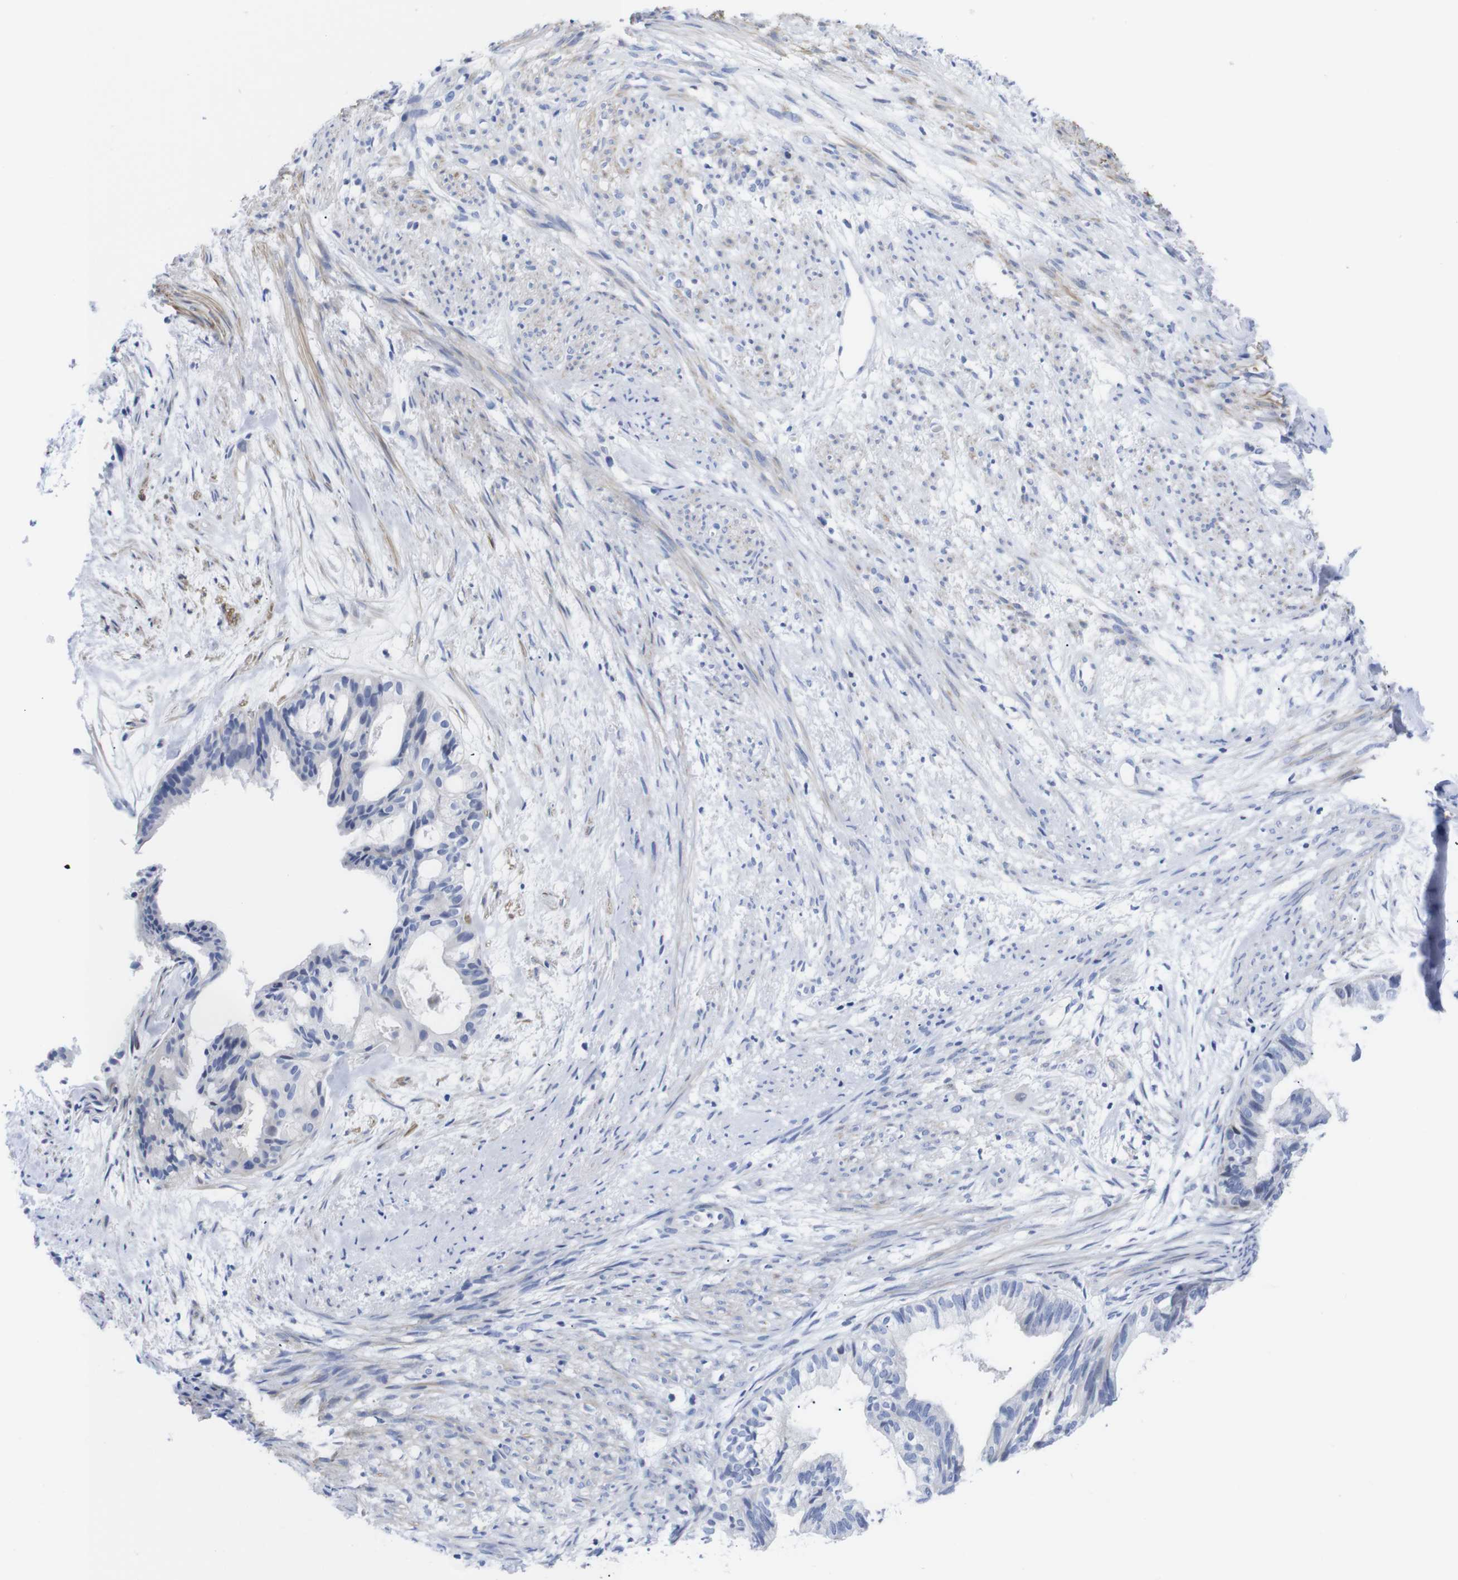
{"staining": {"intensity": "negative", "quantity": "none", "location": "none"}, "tissue": "cervical cancer", "cell_type": "Tumor cells", "image_type": "cancer", "snomed": [{"axis": "morphology", "description": "Normal tissue, NOS"}, {"axis": "morphology", "description": "Adenocarcinoma, NOS"}, {"axis": "topography", "description": "Cervix"}, {"axis": "topography", "description": "Endometrium"}], "caption": "IHC photomicrograph of neoplastic tissue: human cervical cancer stained with DAB shows no significant protein expression in tumor cells.", "gene": "LRRC55", "patient": {"sex": "female", "age": 86}}